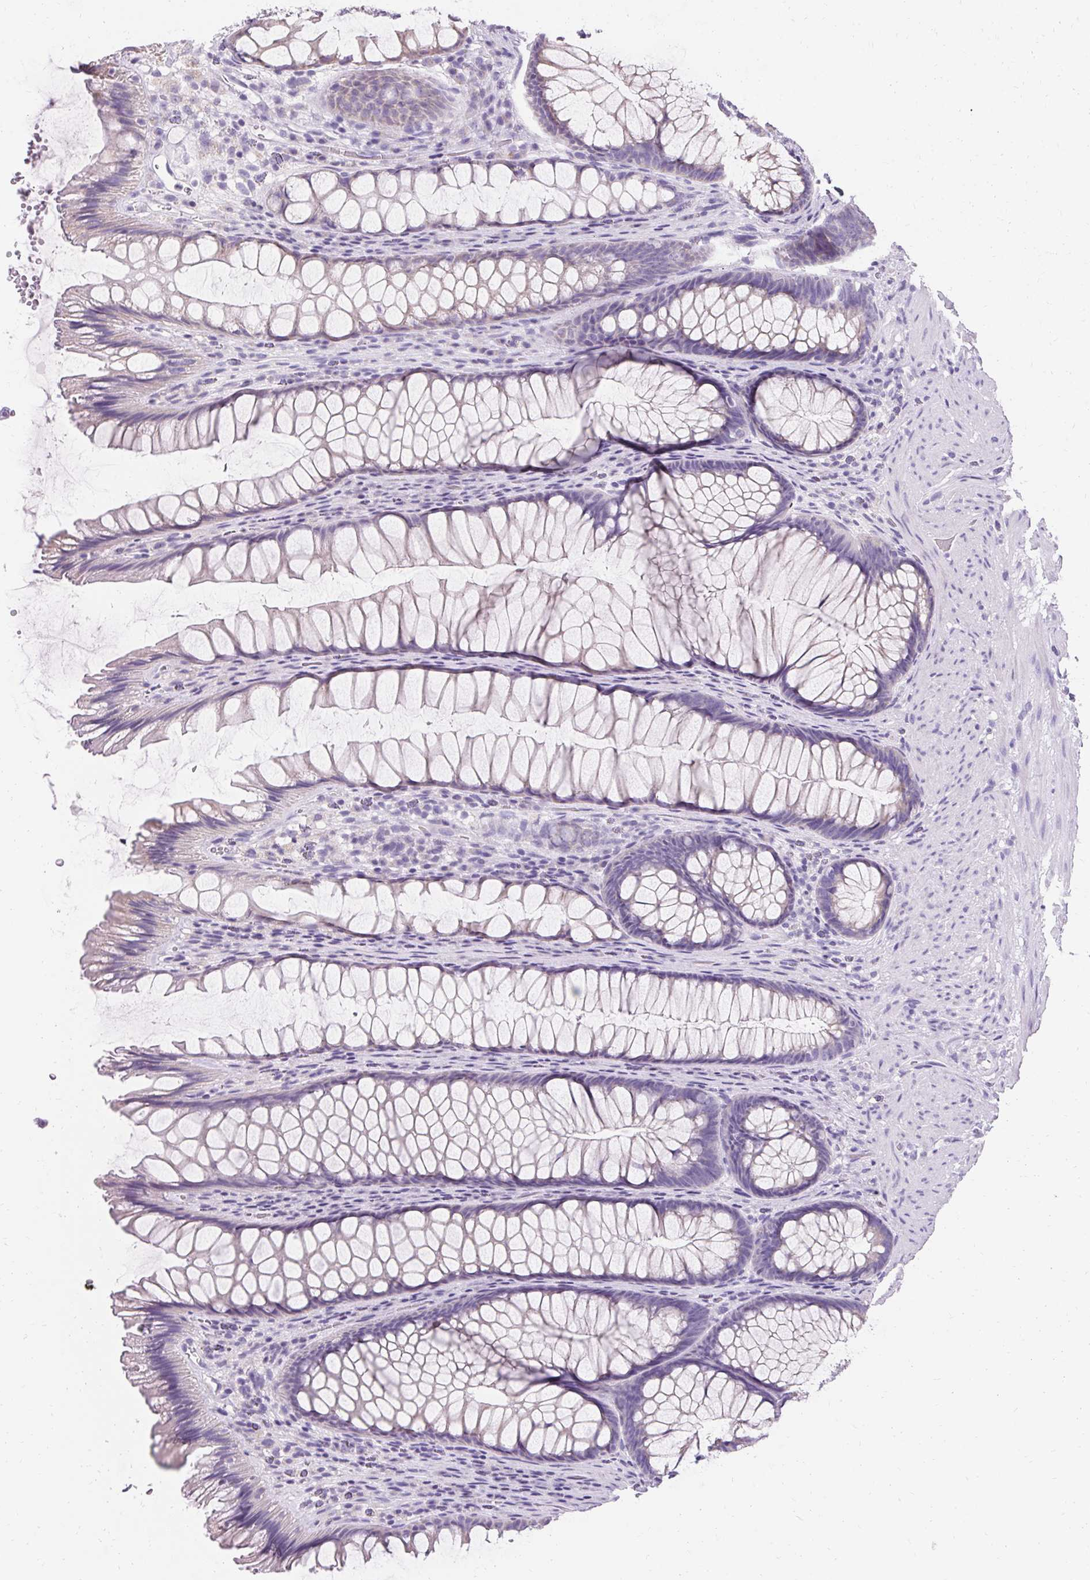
{"staining": {"intensity": "weak", "quantity": "<25%", "location": "cytoplasmic/membranous"}, "tissue": "rectum", "cell_type": "Glandular cells", "image_type": "normal", "snomed": [{"axis": "morphology", "description": "Normal tissue, NOS"}, {"axis": "topography", "description": "Rectum"}], "caption": "The immunohistochemistry (IHC) histopathology image has no significant positivity in glandular cells of rectum. Brightfield microscopy of immunohistochemistry stained with DAB (3,3'-diaminobenzidine) (brown) and hematoxylin (blue), captured at high magnification.", "gene": "ASGR2", "patient": {"sex": "male", "age": 53}}